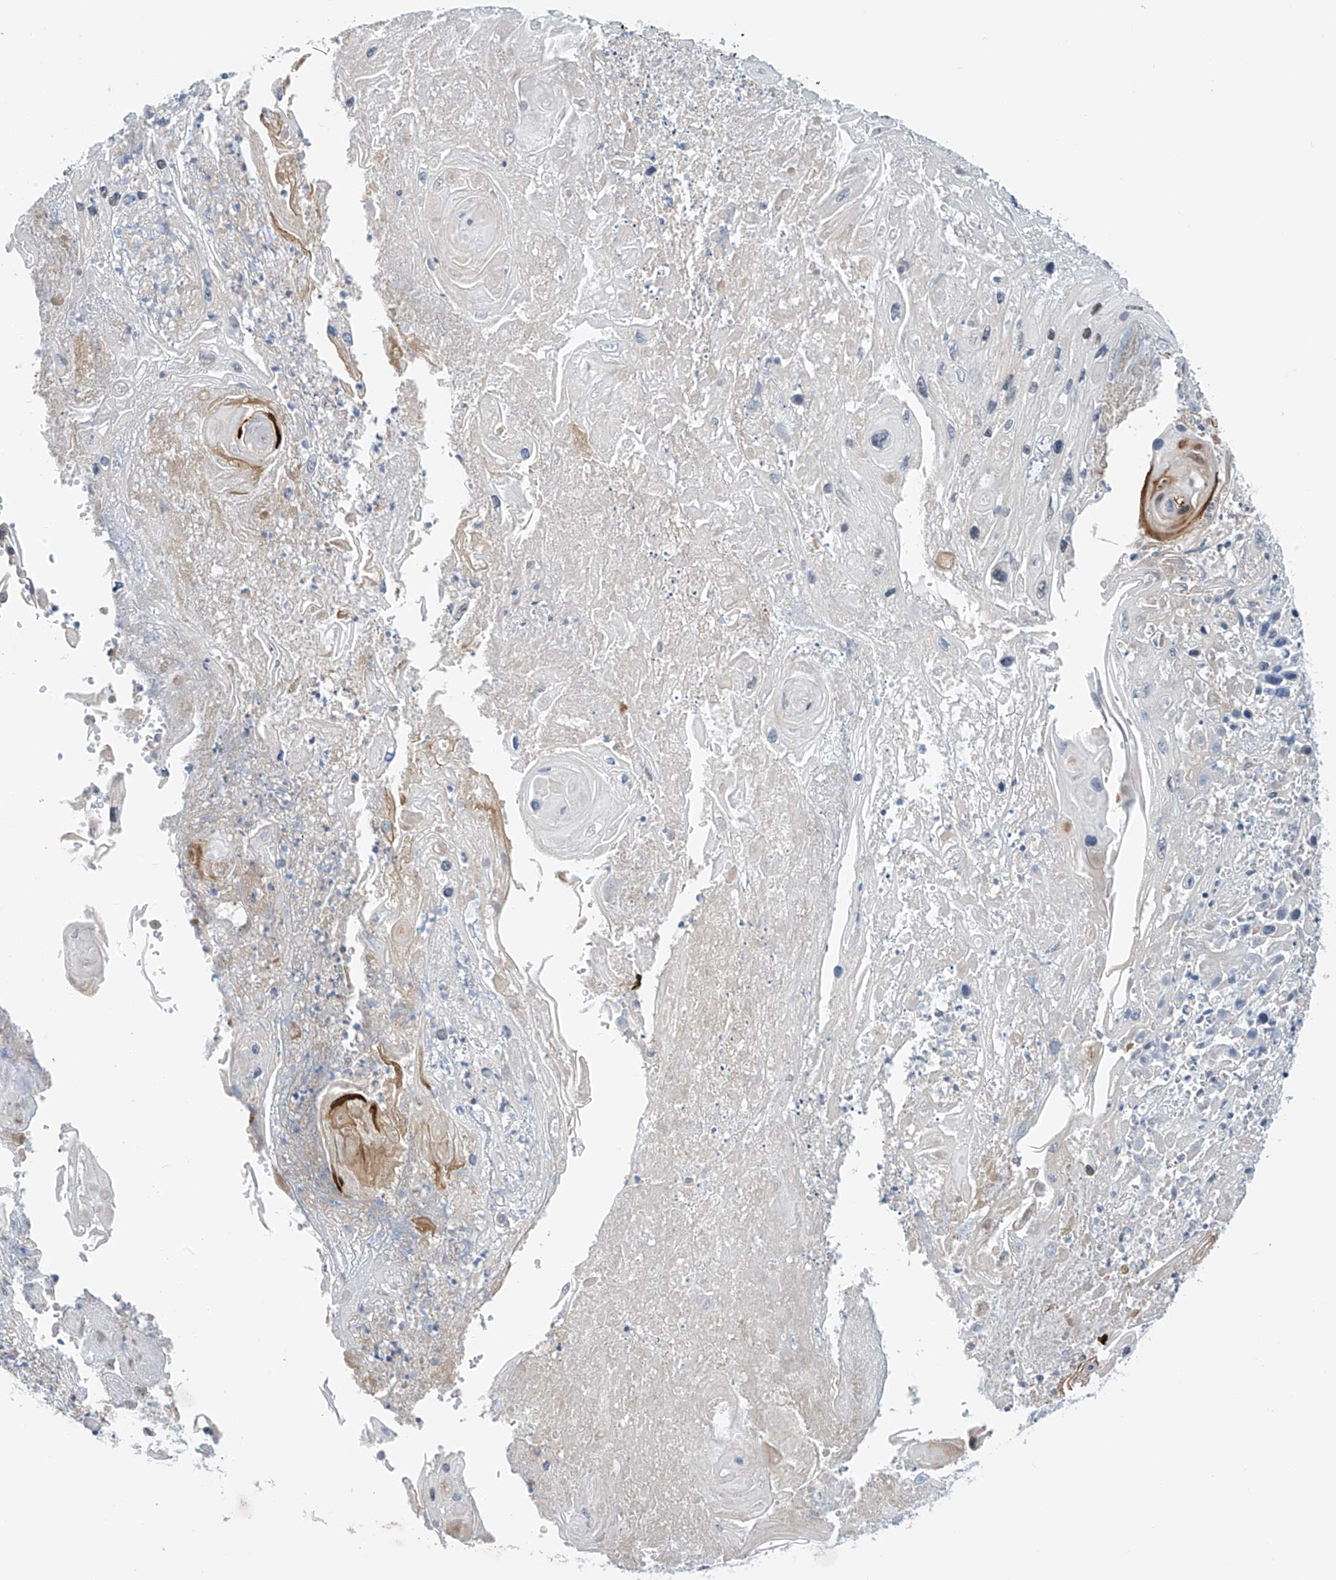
{"staining": {"intensity": "weak", "quantity": "<25%", "location": "nuclear"}, "tissue": "skin cancer", "cell_type": "Tumor cells", "image_type": "cancer", "snomed": [{"axis": "morphology", "description": "Squamous cell carcinoma, NOS"}, {"axis": "topography", "description": "Skin"}], "caption": "Immunohistochemical staining of skin squamous cell carcinoma reveals no significant expression in tumor cells. The staining was performed using DAB (3,3'-diaminobenzidine) to visualize the protein expression in brown, while the nuclei were stained in blue with hematoxylin (Magnification: 20x).", "gene": "APLF", "patient": {"sex": "male", "age": 55}}